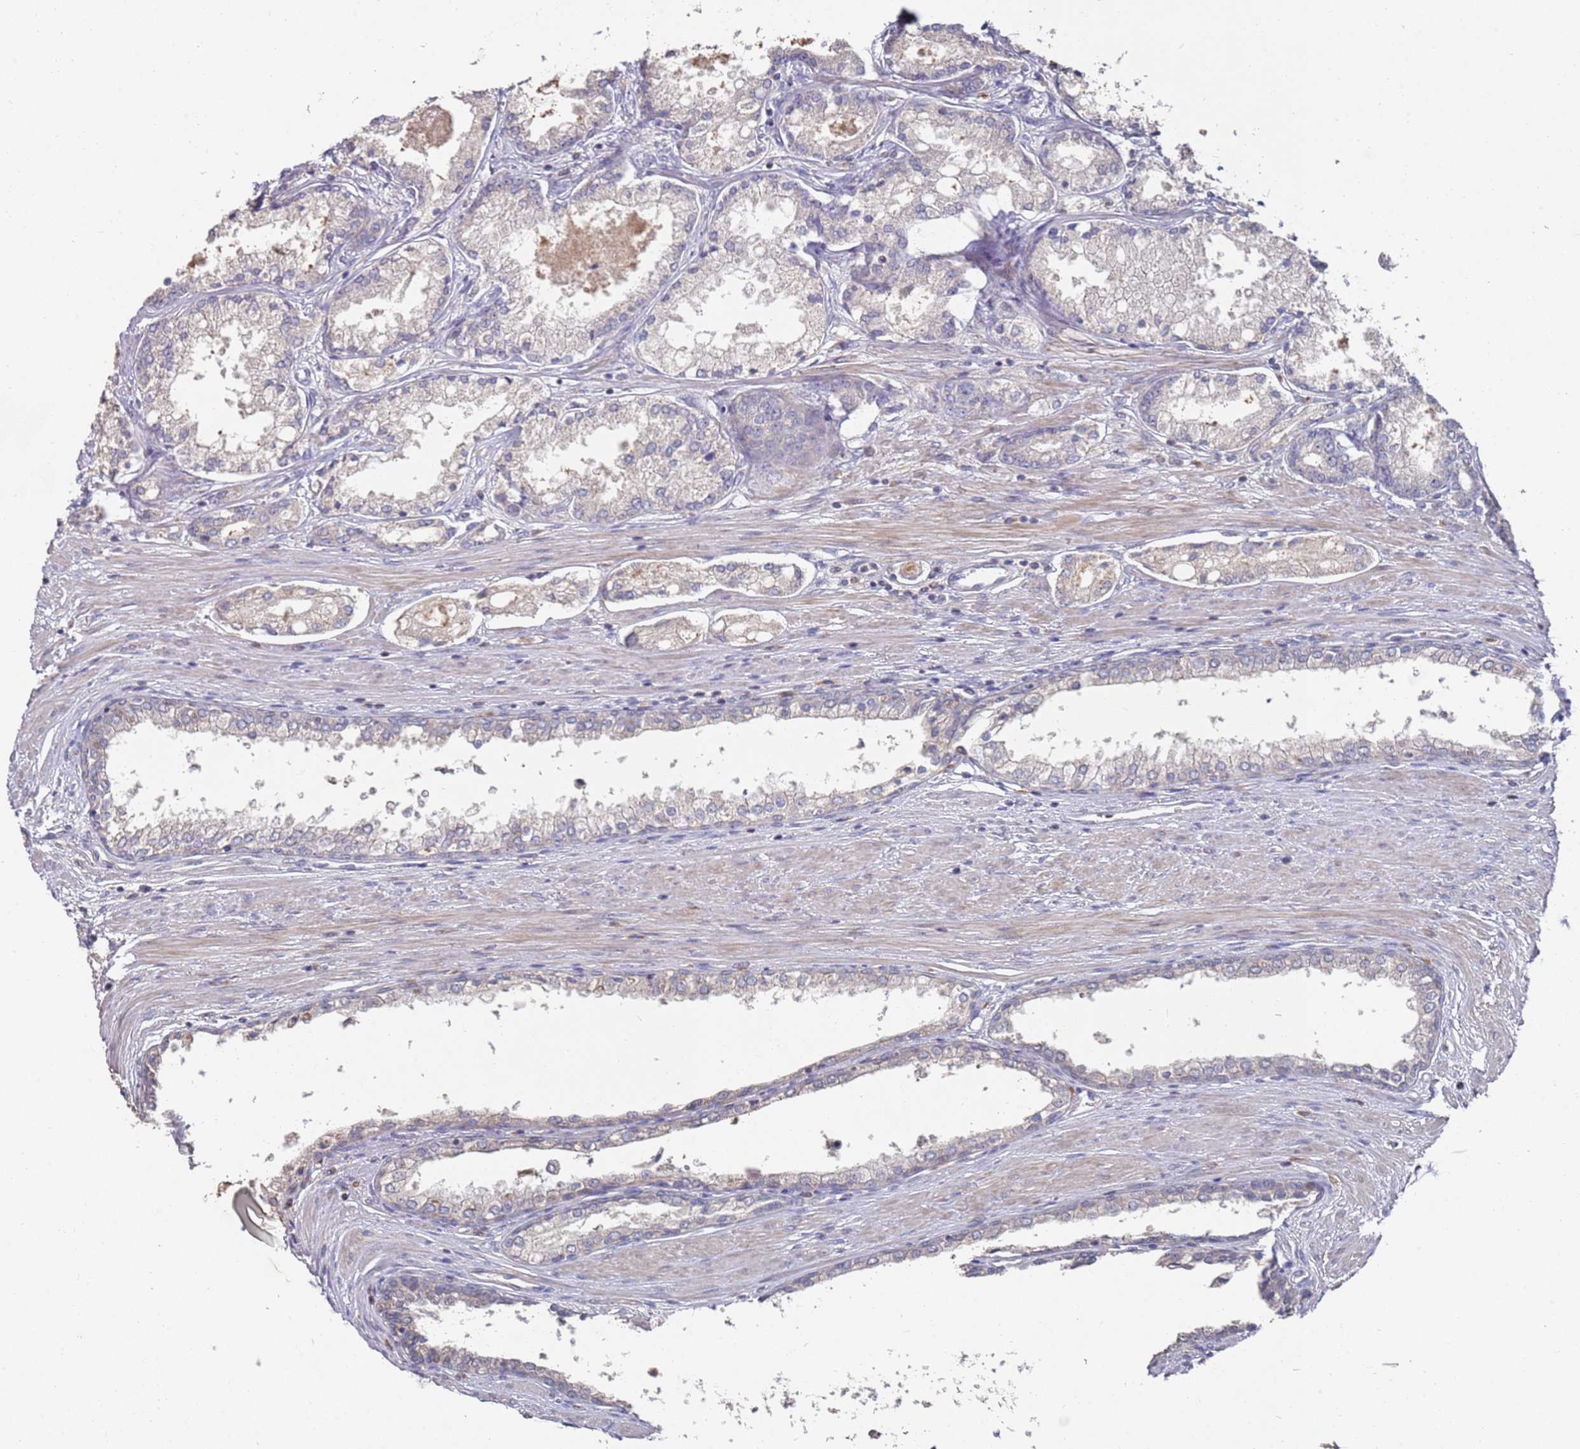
{"staining": {"intensity": "negative", "quantity": "none", "location": "none"}, "tissue": "prostate cancer", "cell_type": "Tumor cells", "image_type": "cancer", "snomed": [{"axis": "morphology", "description": "Adenocarcinoma, Low grade"}, {"axis": "topography", "description": "Prostate"}], "caption": "This is a image of IHC staining of prostate cancer (adenocarcinoma (low-grade)), which shows no staining in tumor cells. (DAB (3,3'-diaminobenzidine) IHC, high magnification).", "gene": "LACC1", "patient": {"sex": "male", "age": 68}}